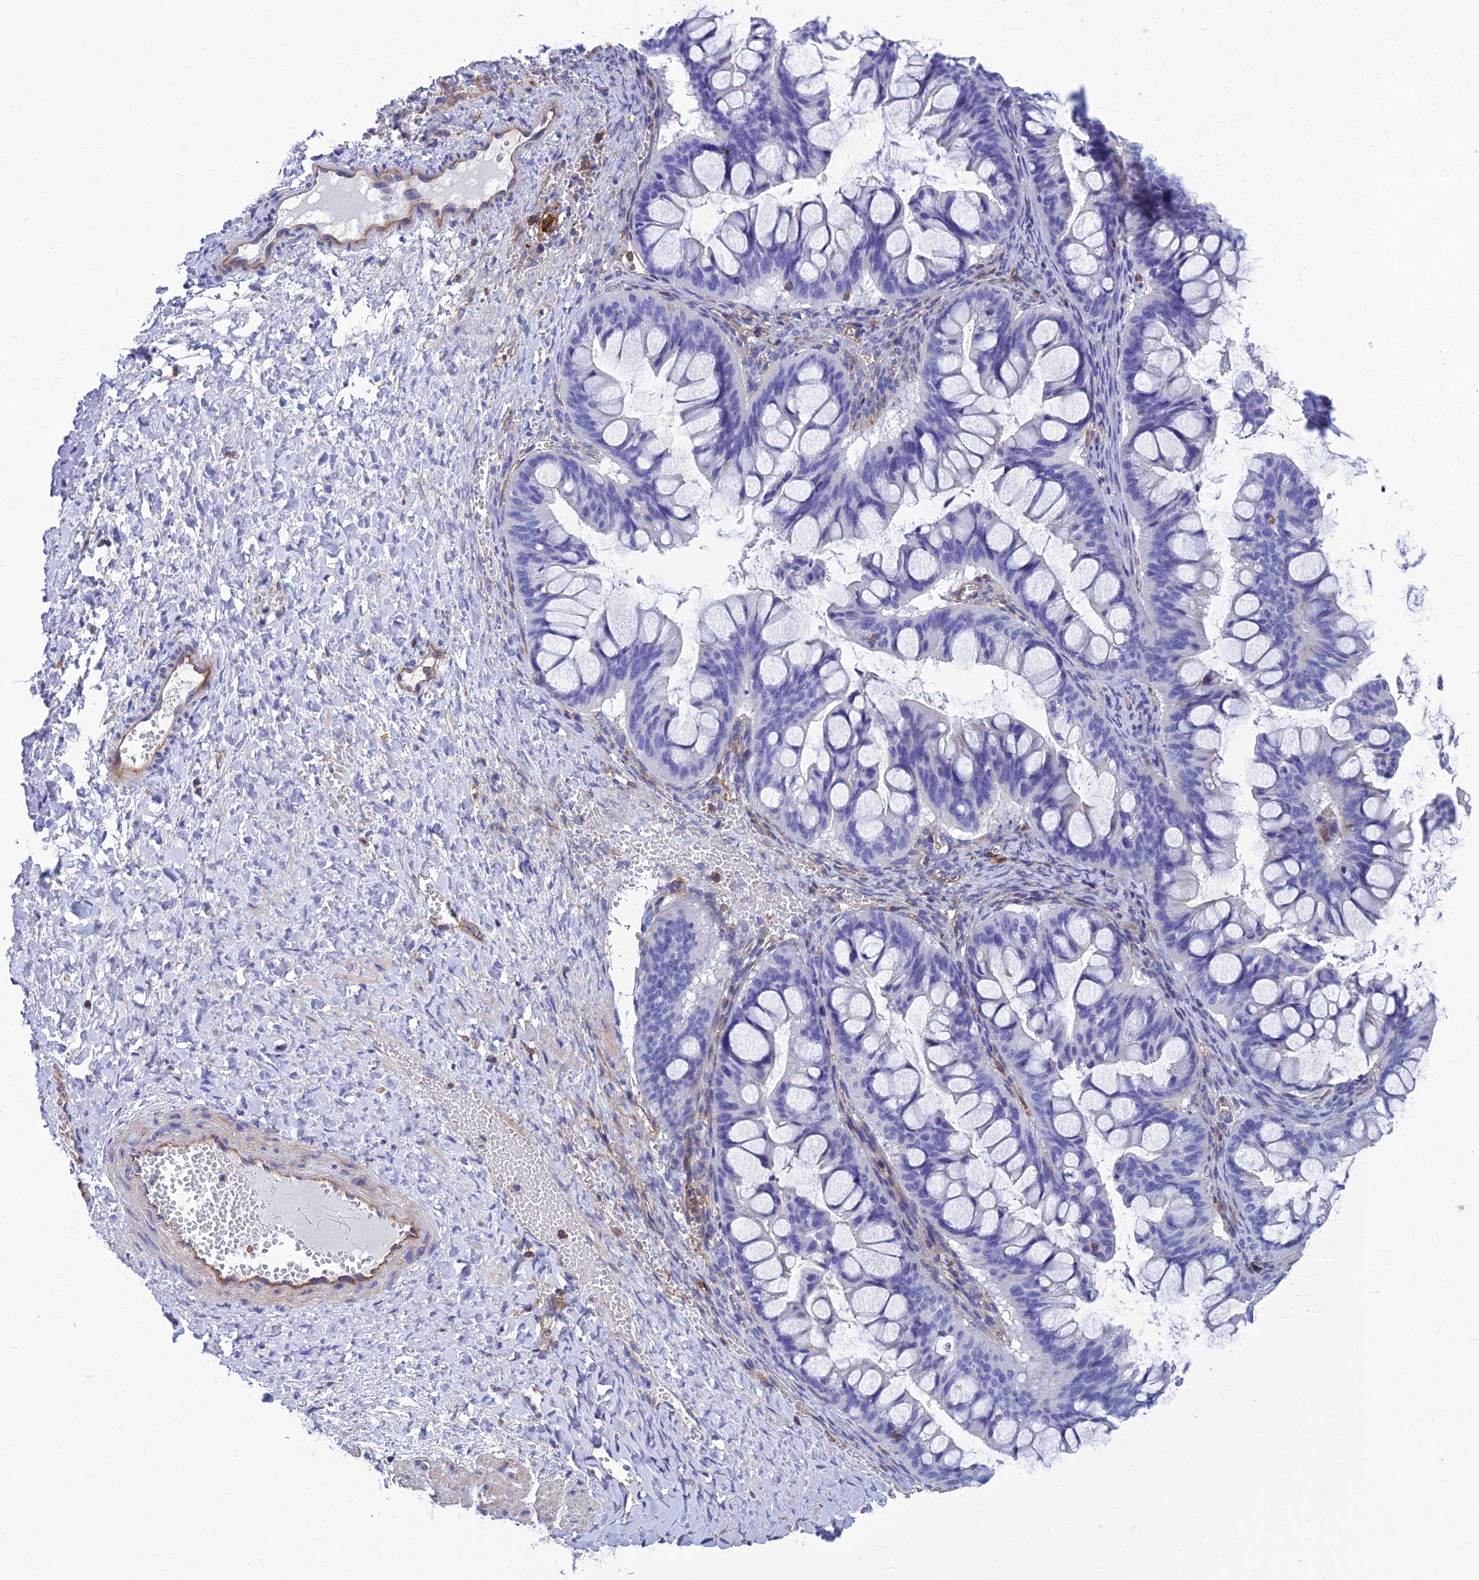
{"staining": {"intensity": "negative", "quantity": "none", "location": "none"}, "tissue": "ovarian cancer", "cell_type": "Tumor cells", "image_type": "cancer", "snomed": [{"axis": "morphology", "description": "Cystadenocarcinoma, mucinous, NOS"}, {"axis": "topography", "description": "Ovary"}], "caption": "The micrograph demonstrates no significant staining in tumor cells of mucinous cystadenocarcinoma (ovarian).", "gene": "PPP1R18", "patient": {"sex": "female", "age": 73}}